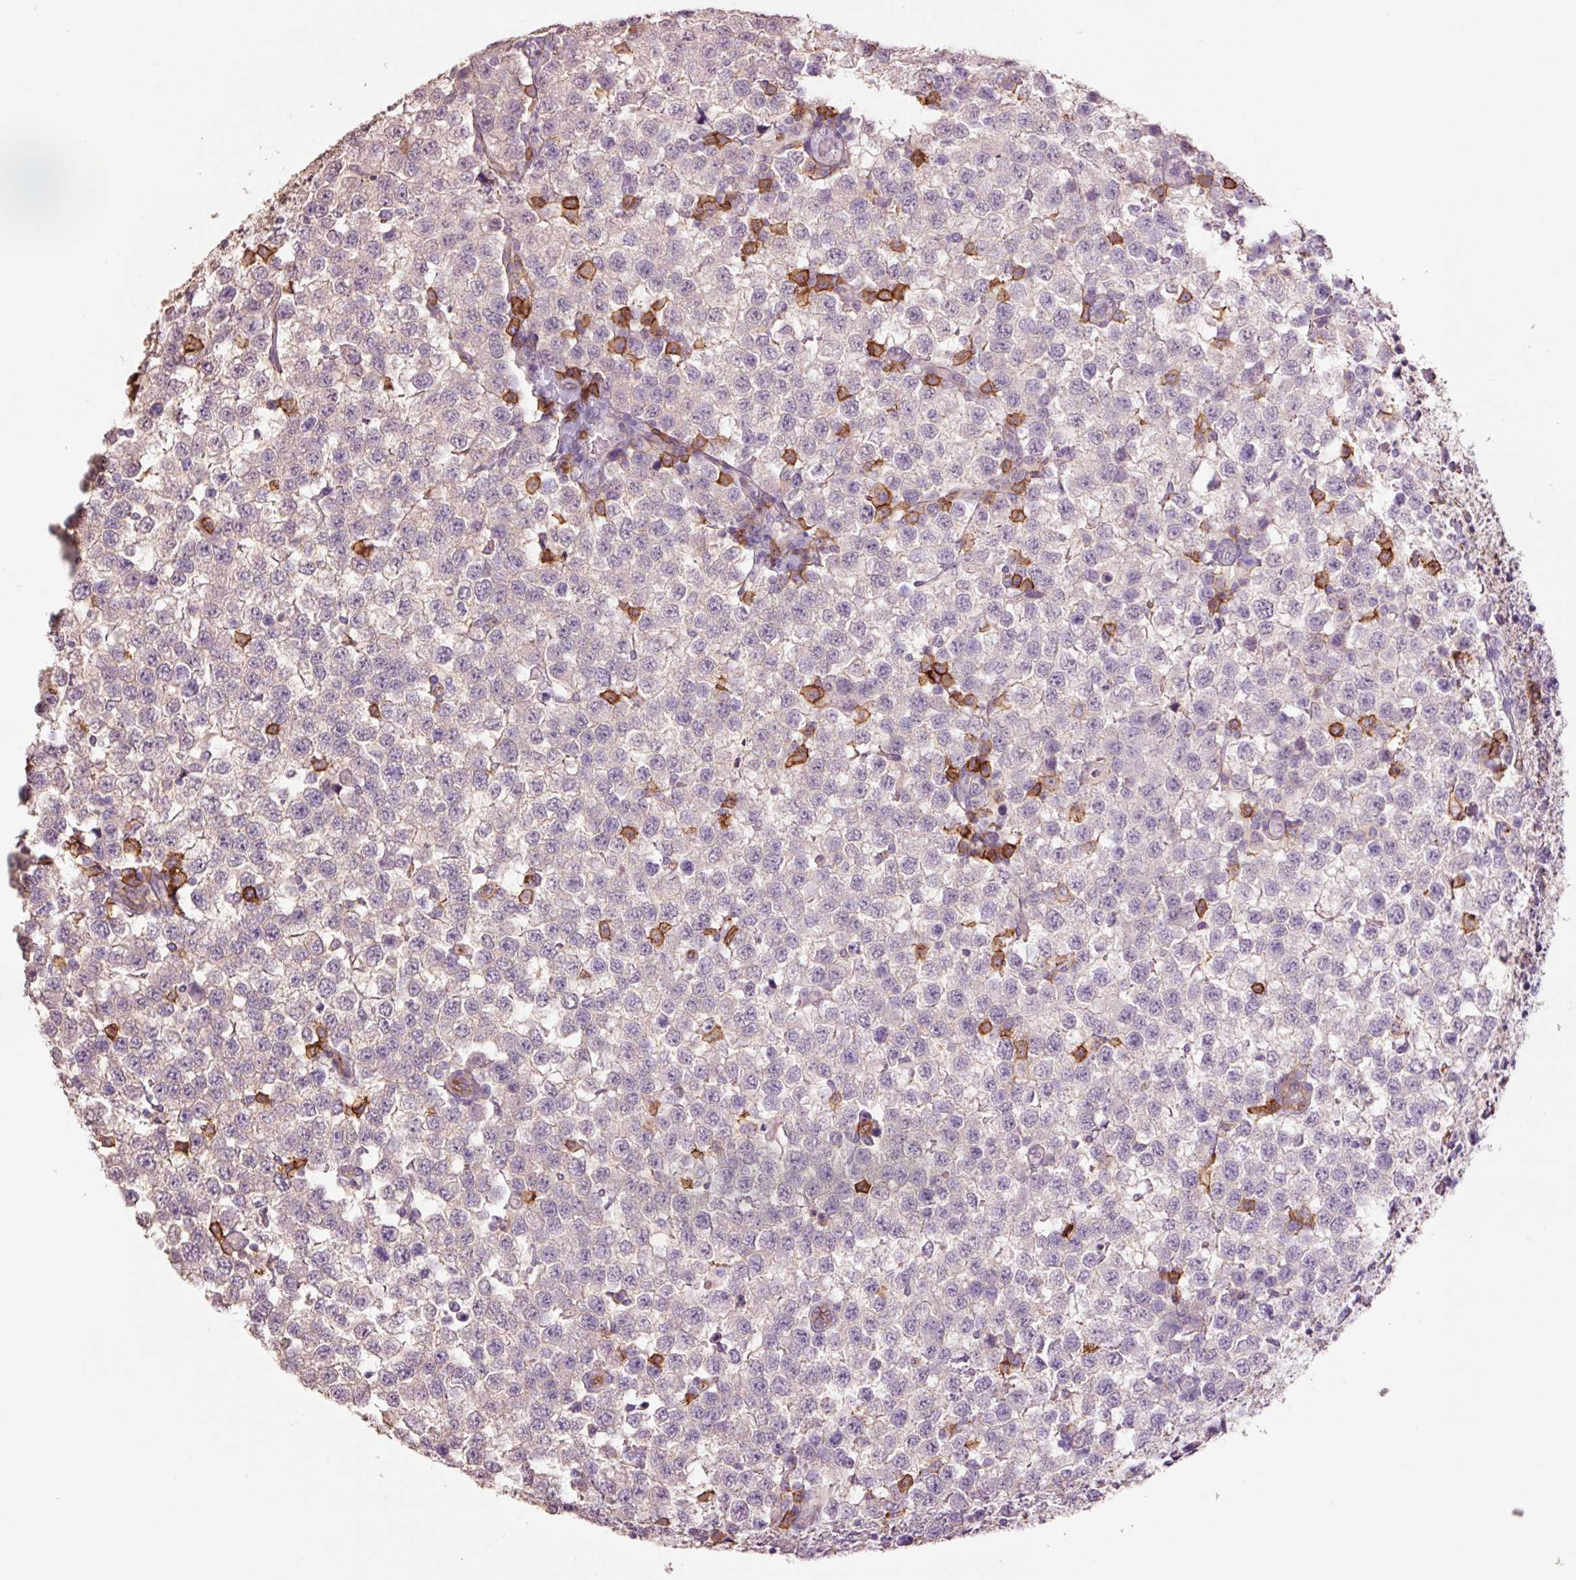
{"staining": {"intensity": "negative", "quantity": "none", "location": "none"}, "tissue": "testis cancer", "cell_type": "Tumor cells", "image_type": "cancer", "snomed": [{"axis": "morphology", "description": "Seminoma, NOS"}, {"axis": "topography", "description": "Testis"}], "caption": "Tumor cells are negative for protein expression in human testis cancer (seminoma). (DAB (3,3'-diaminobenzidine) IHC visualized using brightfield microscopy, high magnification).", "gene": "SLC1A4", "patient": {"sex": "male", "age": 34}}